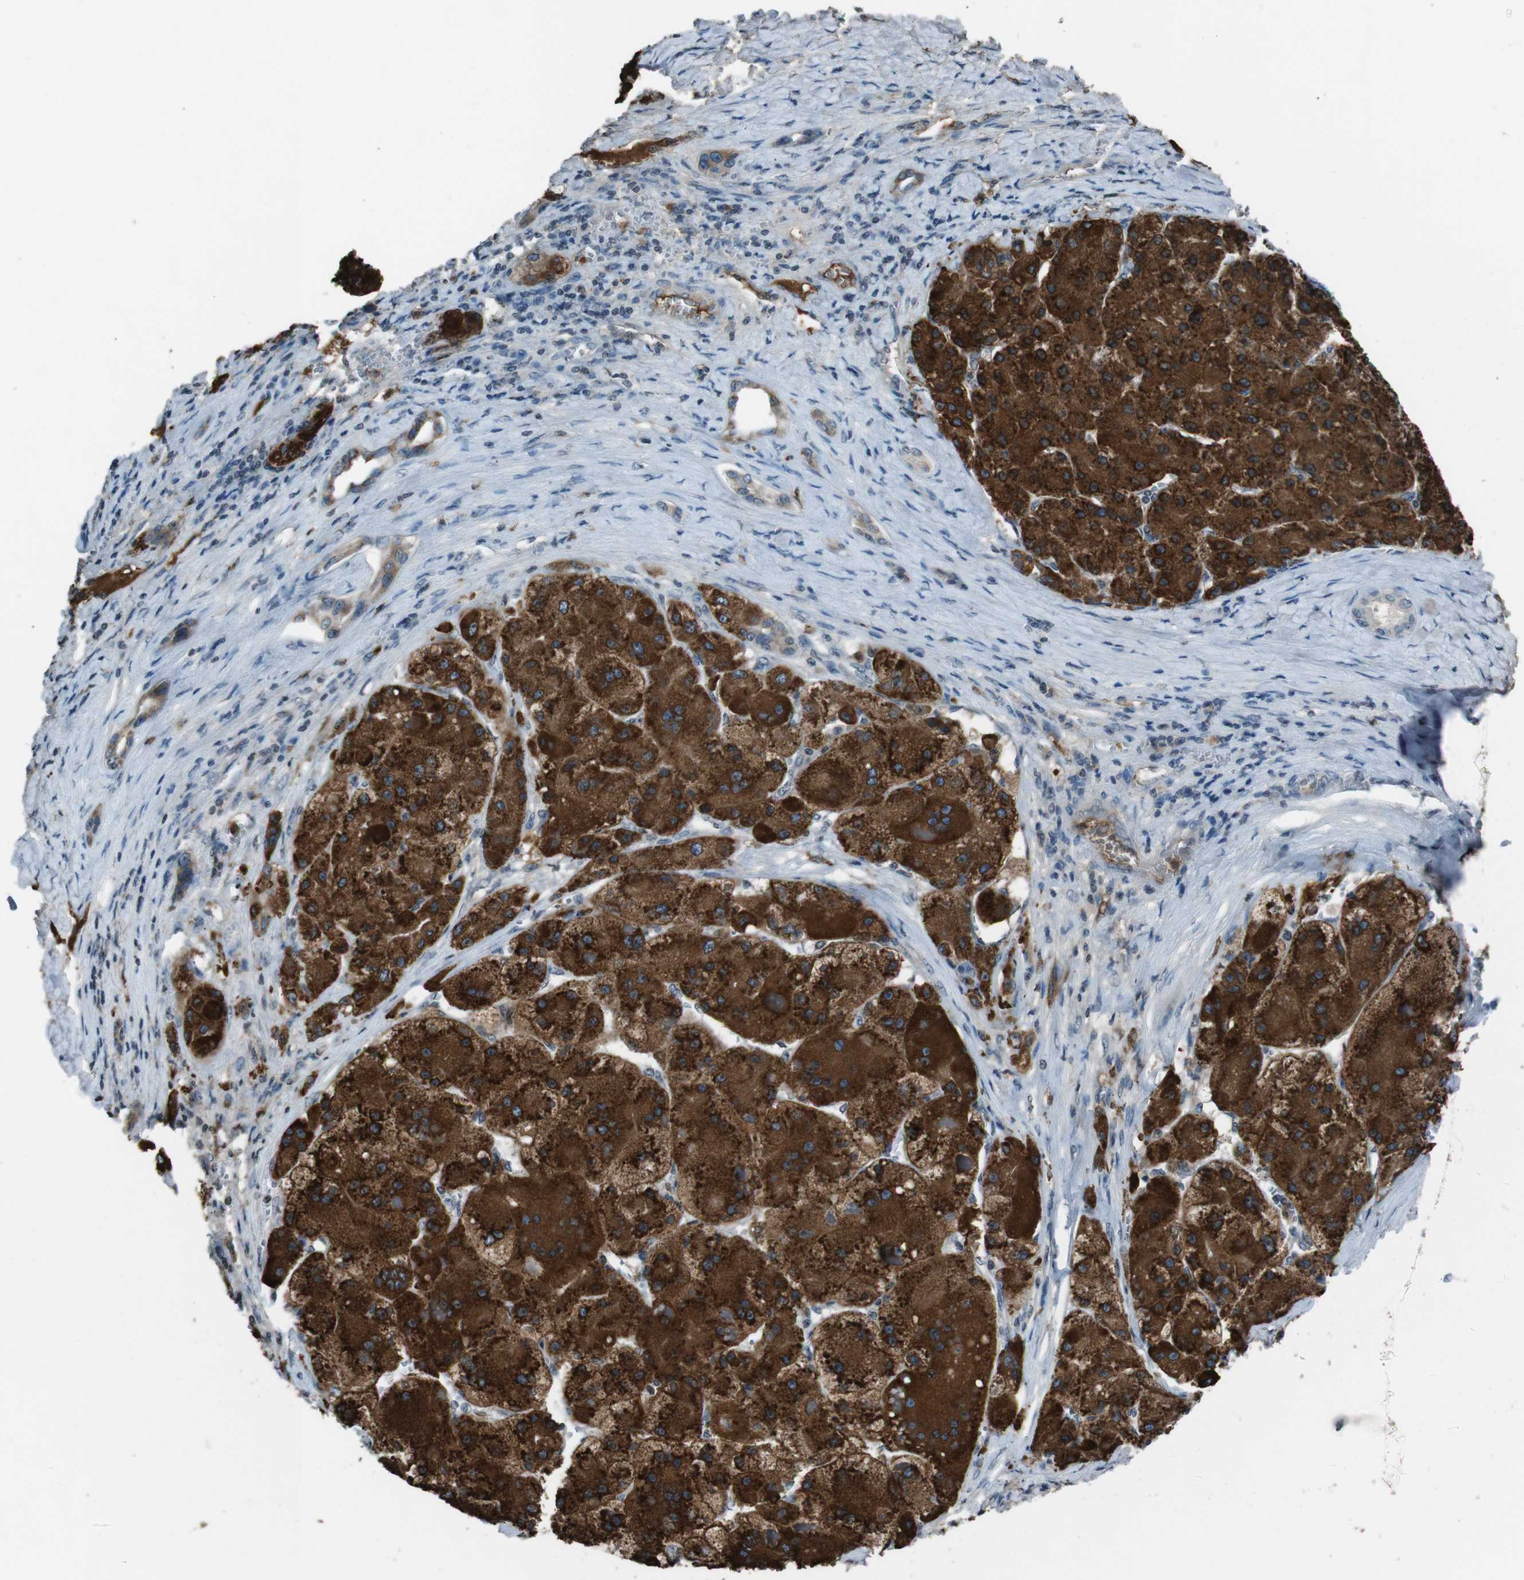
{"staining": {"intensity": "strong", "quantity": ">75%", "location": "cytoplasmic/membranous"}, "tissue": "liver cancer", "cell_type": "Tumor cells", "image_type": "cancer", "snomed": [{"axis": "morphology", "description": "Carcinoma, Hepatocellular, NOS"}, {"axis": "topography", "description": "Liver"}], "caption": "Protein expression analysis of human liver cancer reveals strong cytoplasmic/membranous staining in about >75% of tumor cells. (brown staining indicates protein expression, while blue staining denotes nuclei).", "gene": "UGT1A6", "patient": {"sex": "female", "age": 73}}